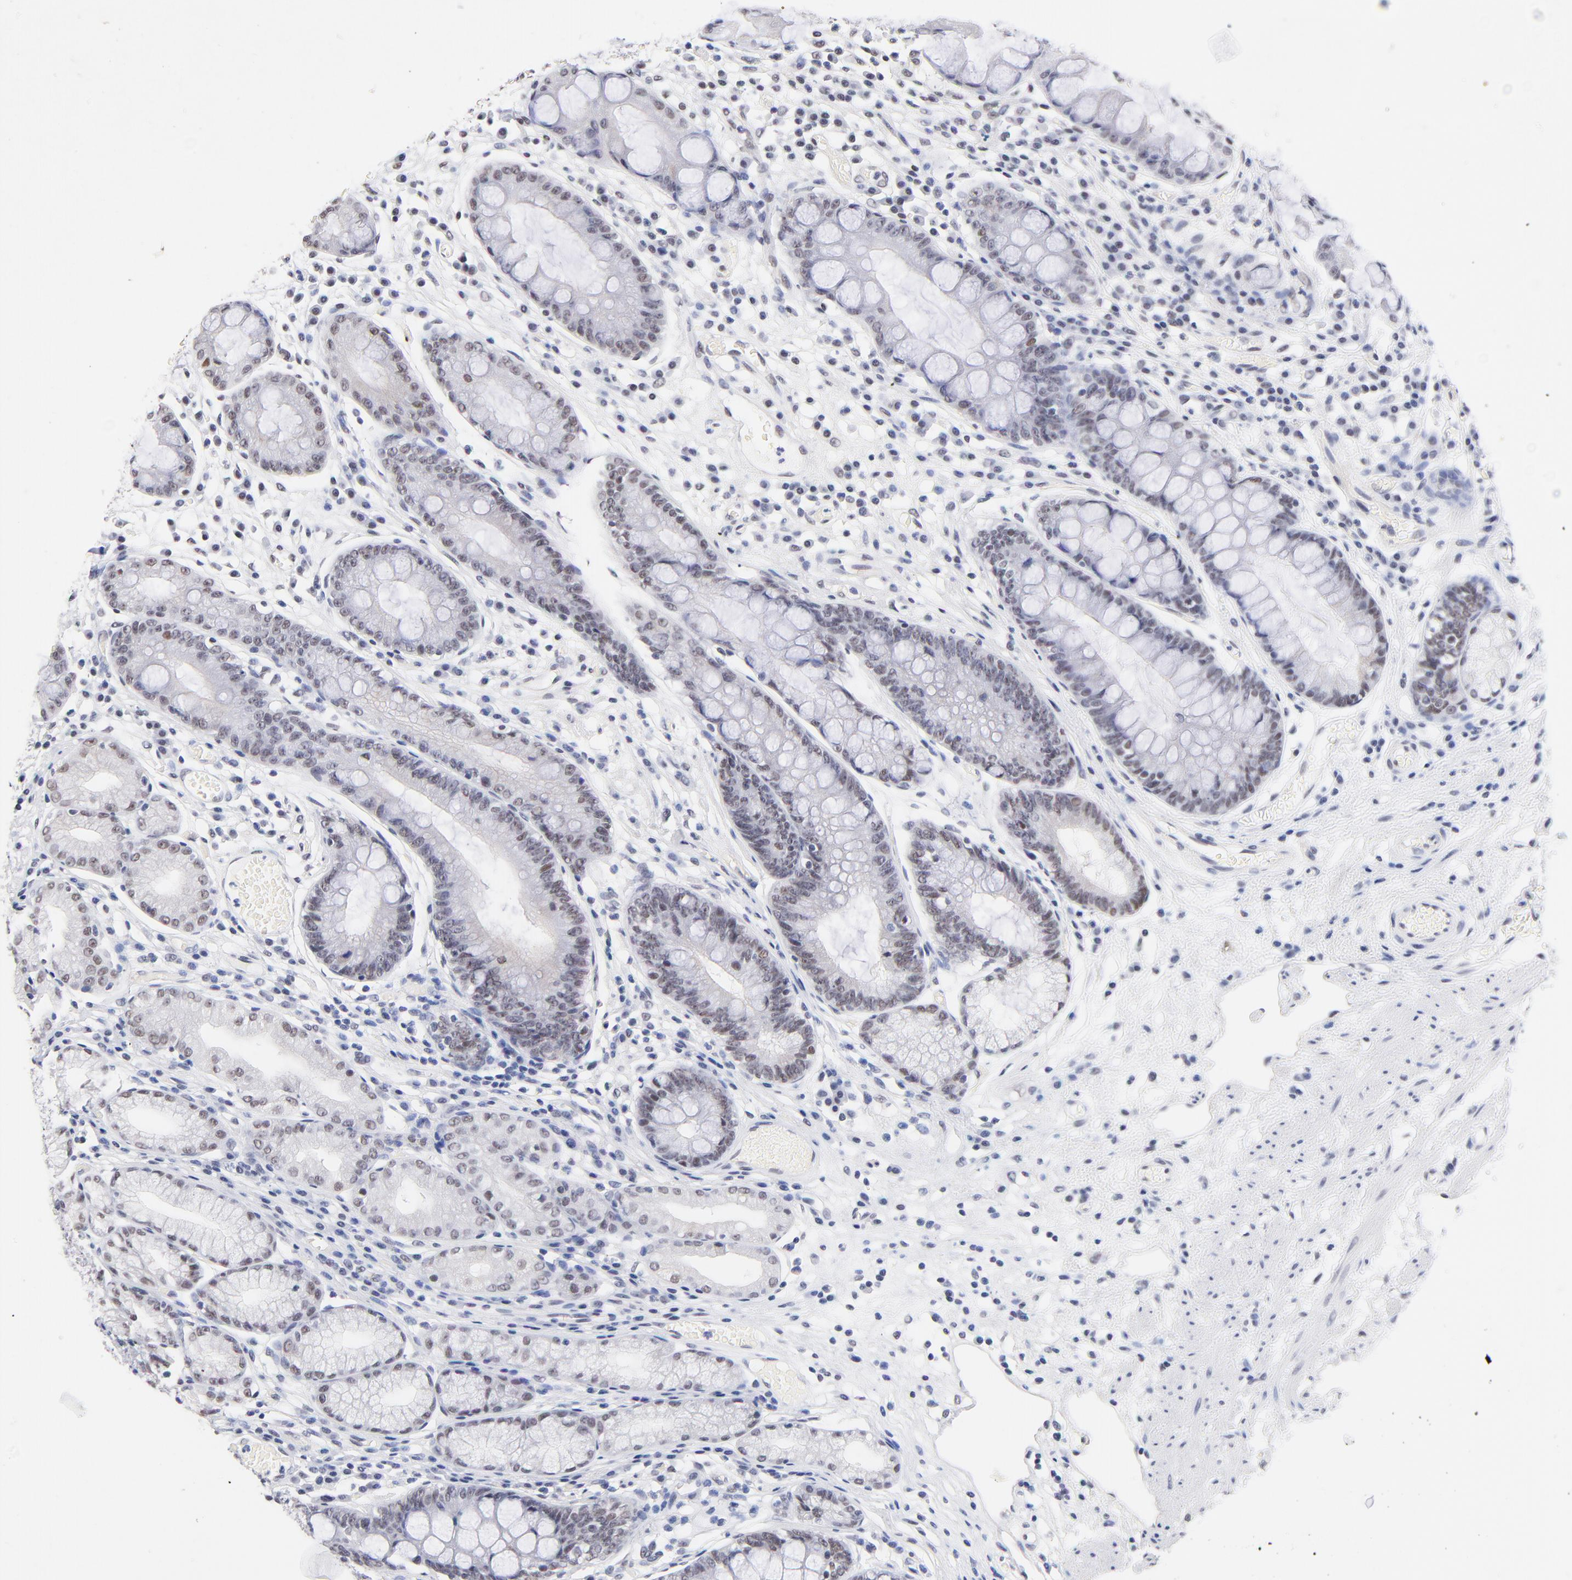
{"staining": {"intensity": "weak", "quantity": "<25%", "location": "nuclear"}, "tissue": "stomach", "cell_type": "Glandular cells", "image_type": "normal", "snomed": [{"axis": "morphology", "description": "Normal tissue, NOS"}, {"axis": "morphology", "description": "Inflammation, NOS"}, {"axis": "topography", "description": "Stomach, lower"}], "caption": "Immunohistochemistry (IHC) image of unremarkable stomach: stomach stained with DAB (3,3'-diaminobenzidine) exhibits no significant protein positivity in glandular cells.", "gene": "ZNF74", "patient": {"sex": "male", "age": 59}}